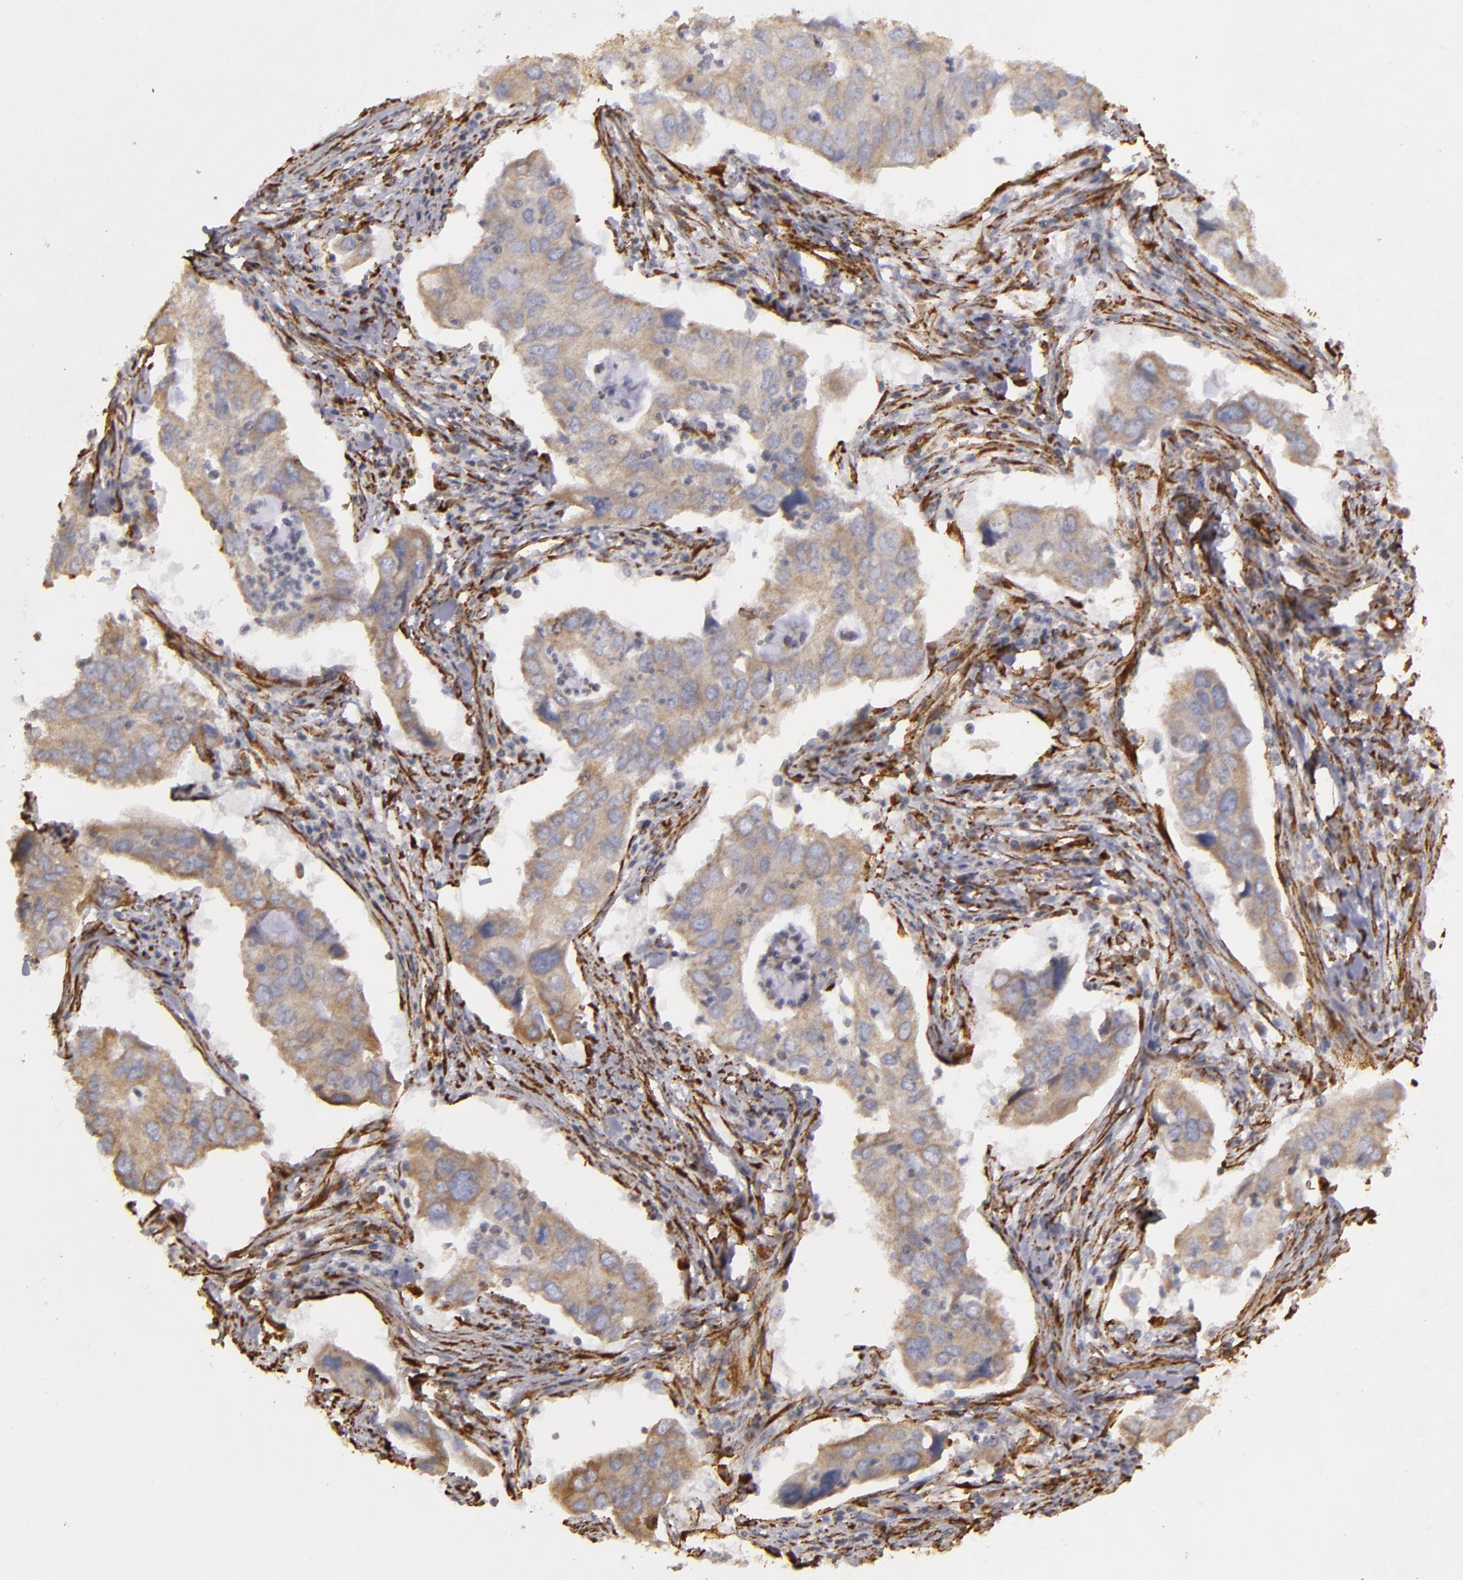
{"staining": {"intensity": "weak", "quantity": ">75%", "location": "cytoplasmic/membranous"}, "tissue": "lung cancer", "cell_type": "Tumor cells", "image_type": "cancer", "snomed": [{"axis": "morphology", "description": "Adenocarcinoma, NOS"}, {"axis": "topography", "description": "Lung"}], "caption": "Weak cytoplasmic/membranous protein positivity is identified in about >75% of tumor cells in adenocarcinoma (lung).", "gene": "CYB5R3", "patient": {"sex": "male", "age": 48}}